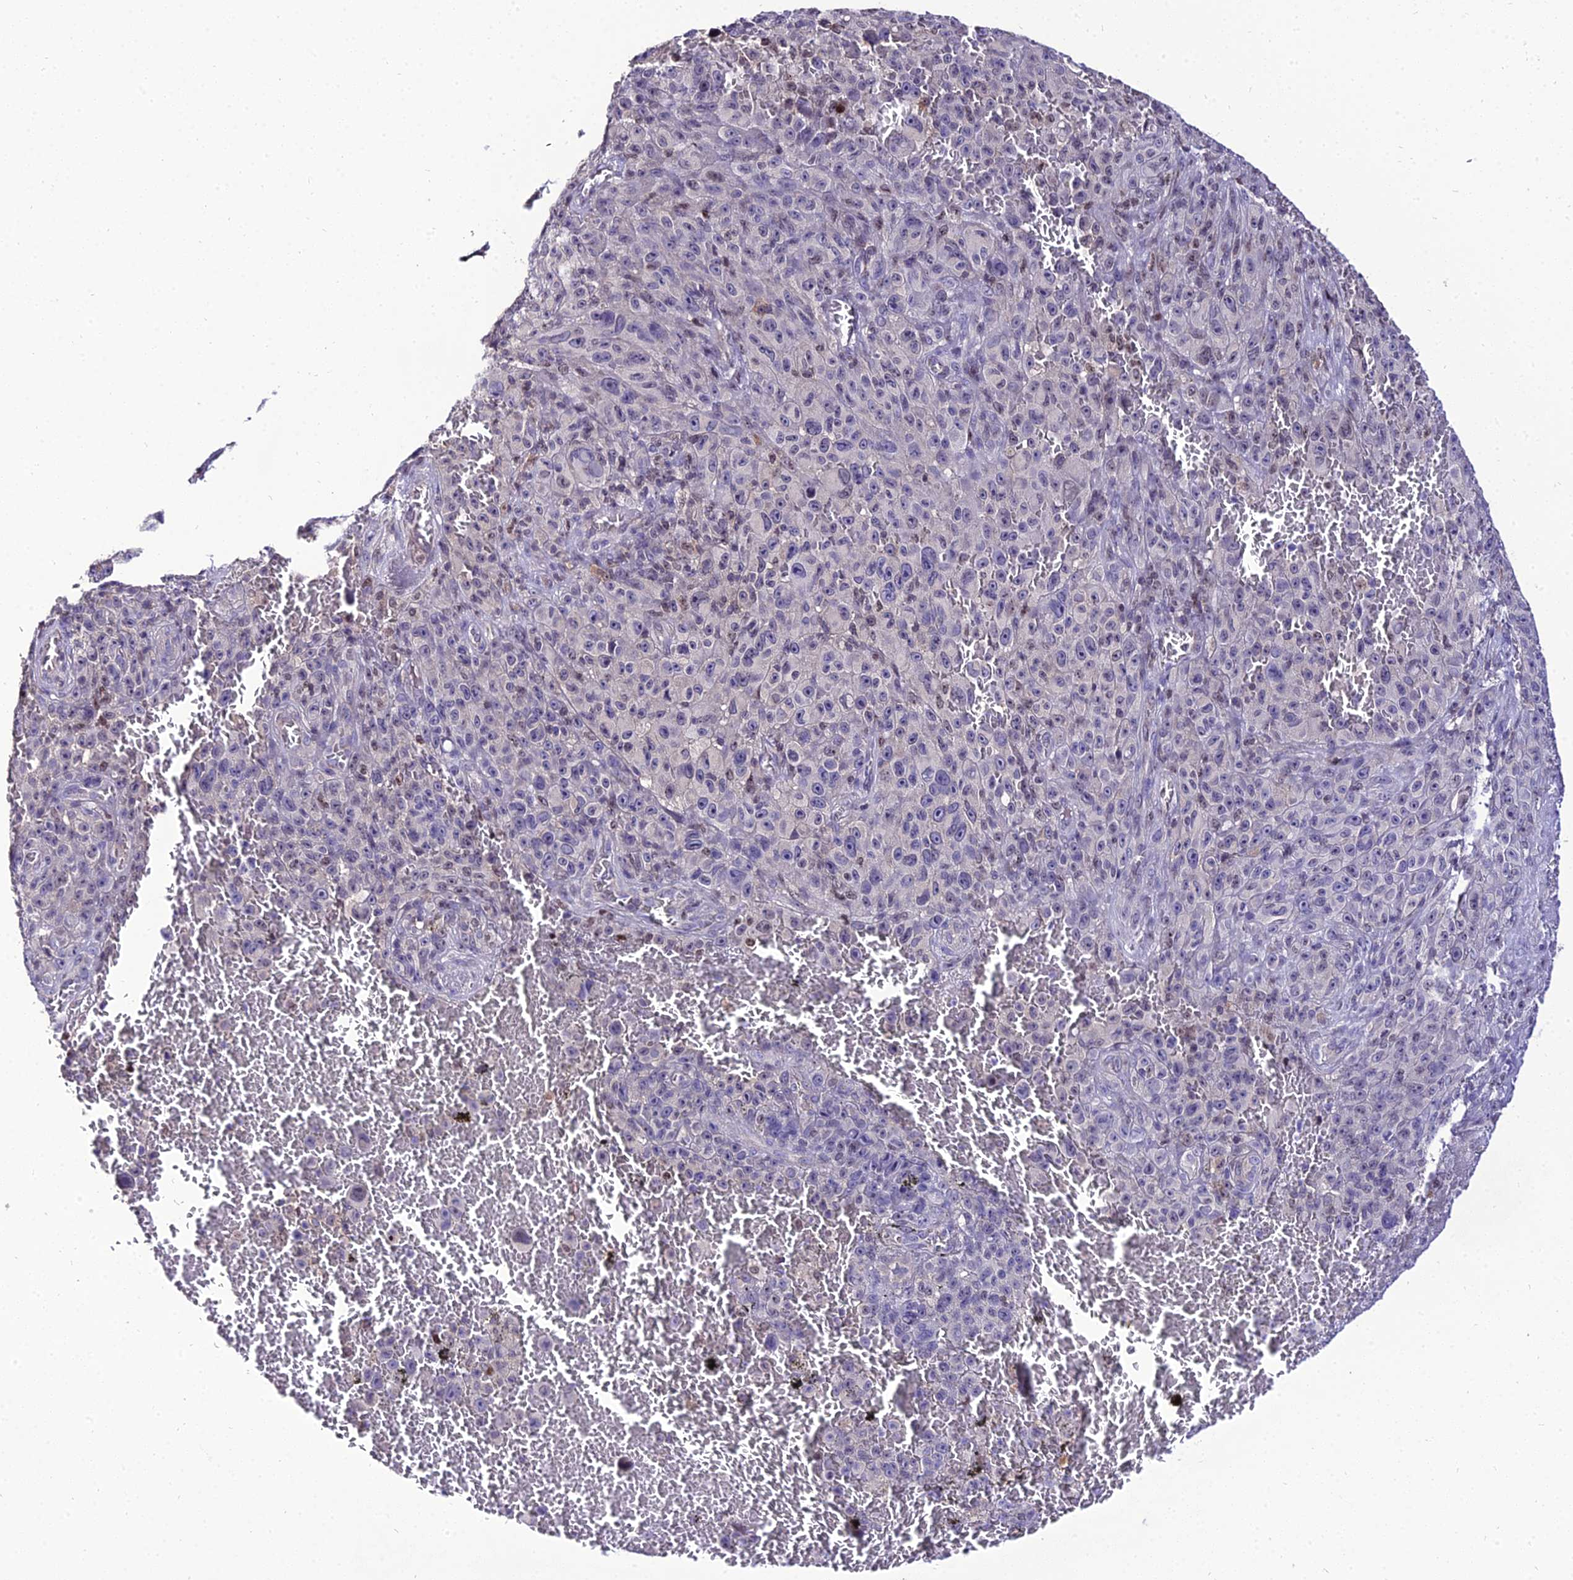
{"staining": {"intensity": "negative", "quantity": "none", "location": "none"}, "tissue": "melanoma", "cell_type": "Tumor cells", "image_type": "cancer", "snomed": [{"axis": "morphology", "description": "Malignant melanoma, NOS"}, {"axis": "topography", "description": "Skin"}], "caption": "High power microscopy photomicrograph of an immunohistochemistry (IHC) photomicrograph of melanoma, revealing no significant positivity in tumor cells. (DAB immunohistochemistry (IHC), high magnification).", "gene": "SHQ1", "patient": {"sex": "female", "age": 82}}